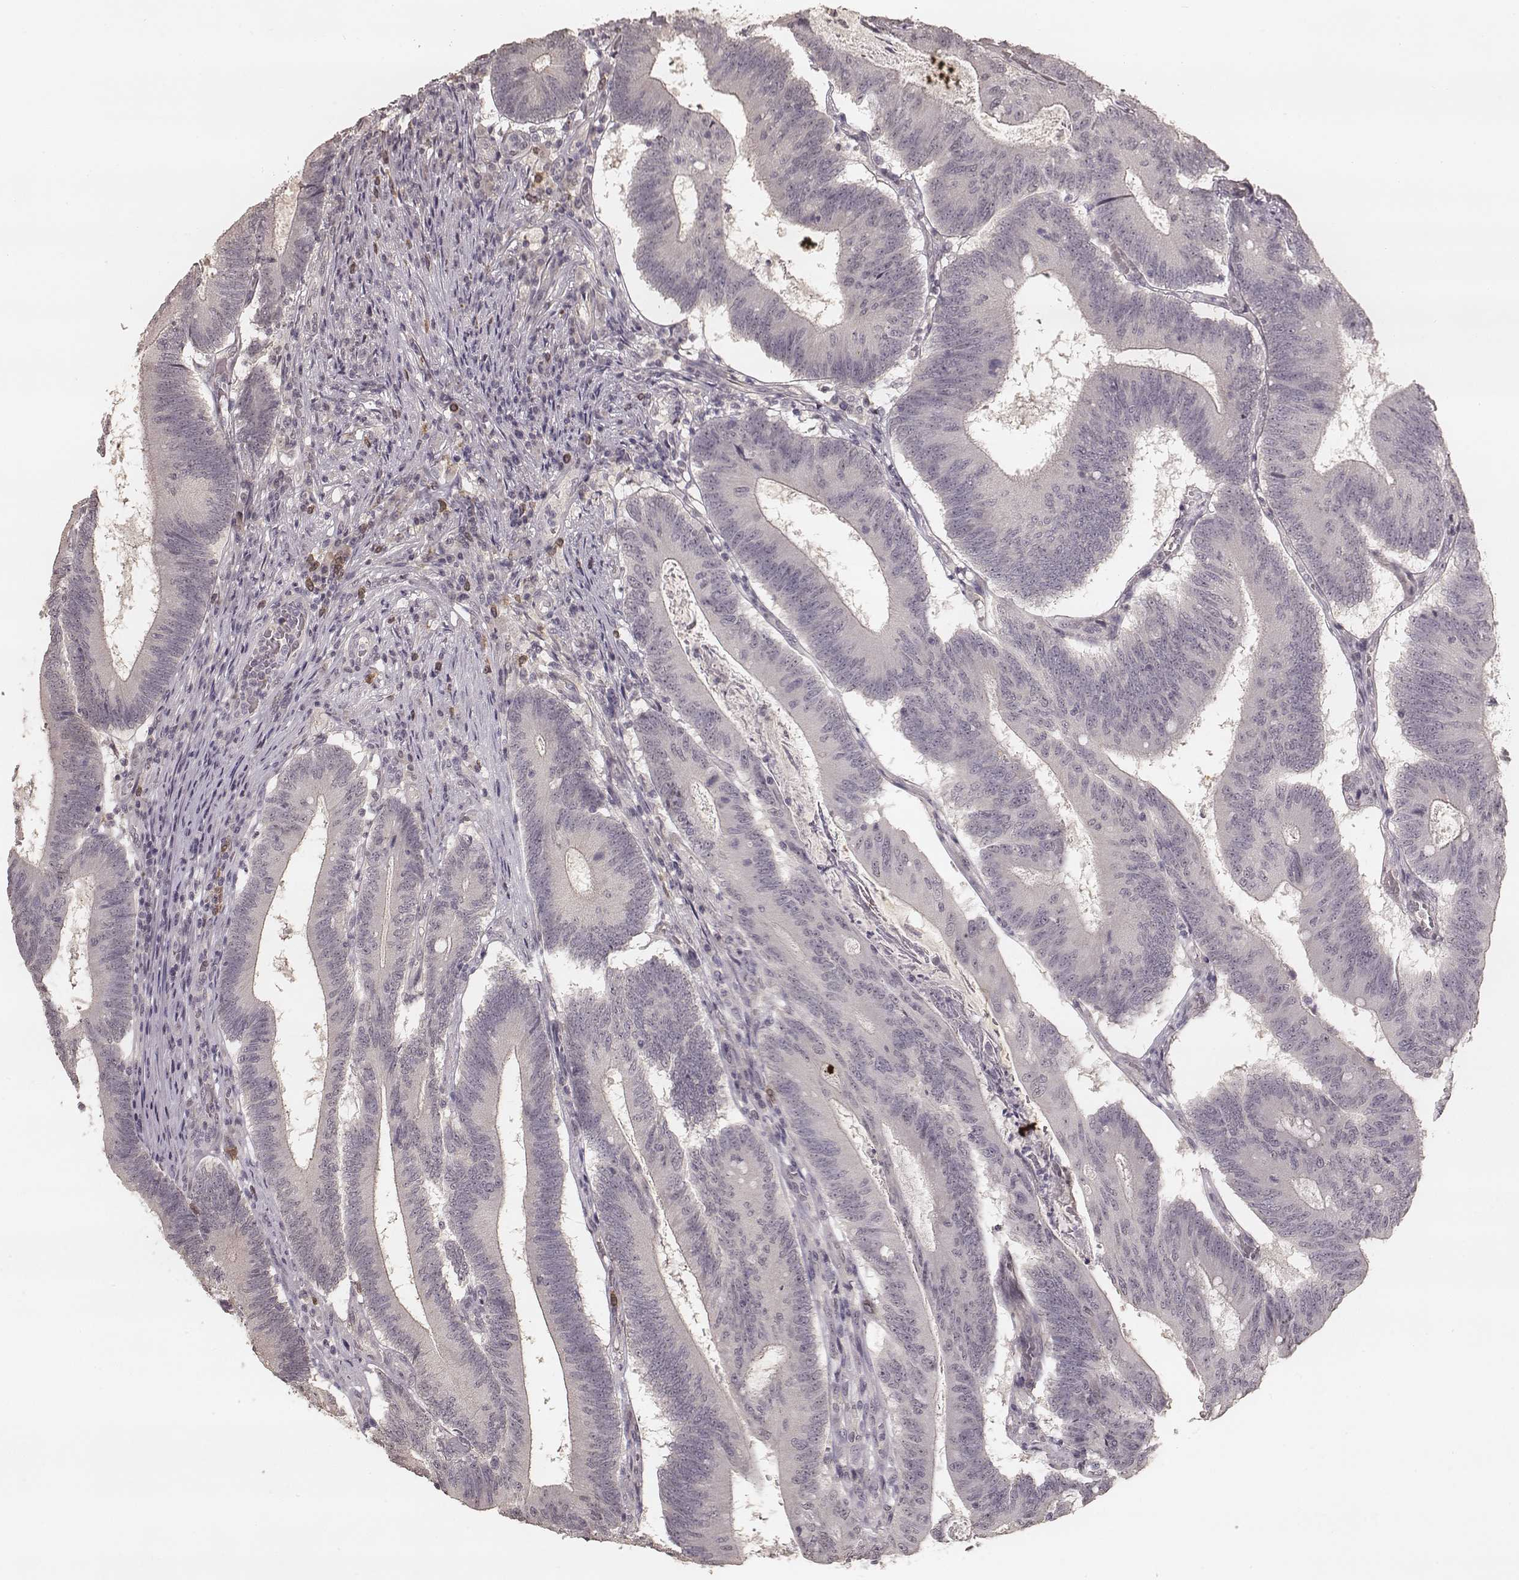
{"staining": {"intensity": "negative", "quantity": "none", "location": "none"}, "tissue": "colorectal cancer", "cell_type": "Tumor cells", "image_type": "cancer", "snomed": [{"axis": "morphology", "description": "Adenocarcinoma, NOS"}, {"axis": "topography", "description": "Colon"}], "caption": "DAB (3,3'-diaminobenzidine) immunohistochemical staining of colorectal adenocarcinoma reveals no significant expression in tumor cells. The staining was performed using DAB (3,3'-diaminobenzidine) to visualize the protein expression in brown, while the nuclei were stained in blue with hematoxylin (Magnification: 20x).", "gene": "LY6K", "patient": {"sex": "female", "age": 70}}